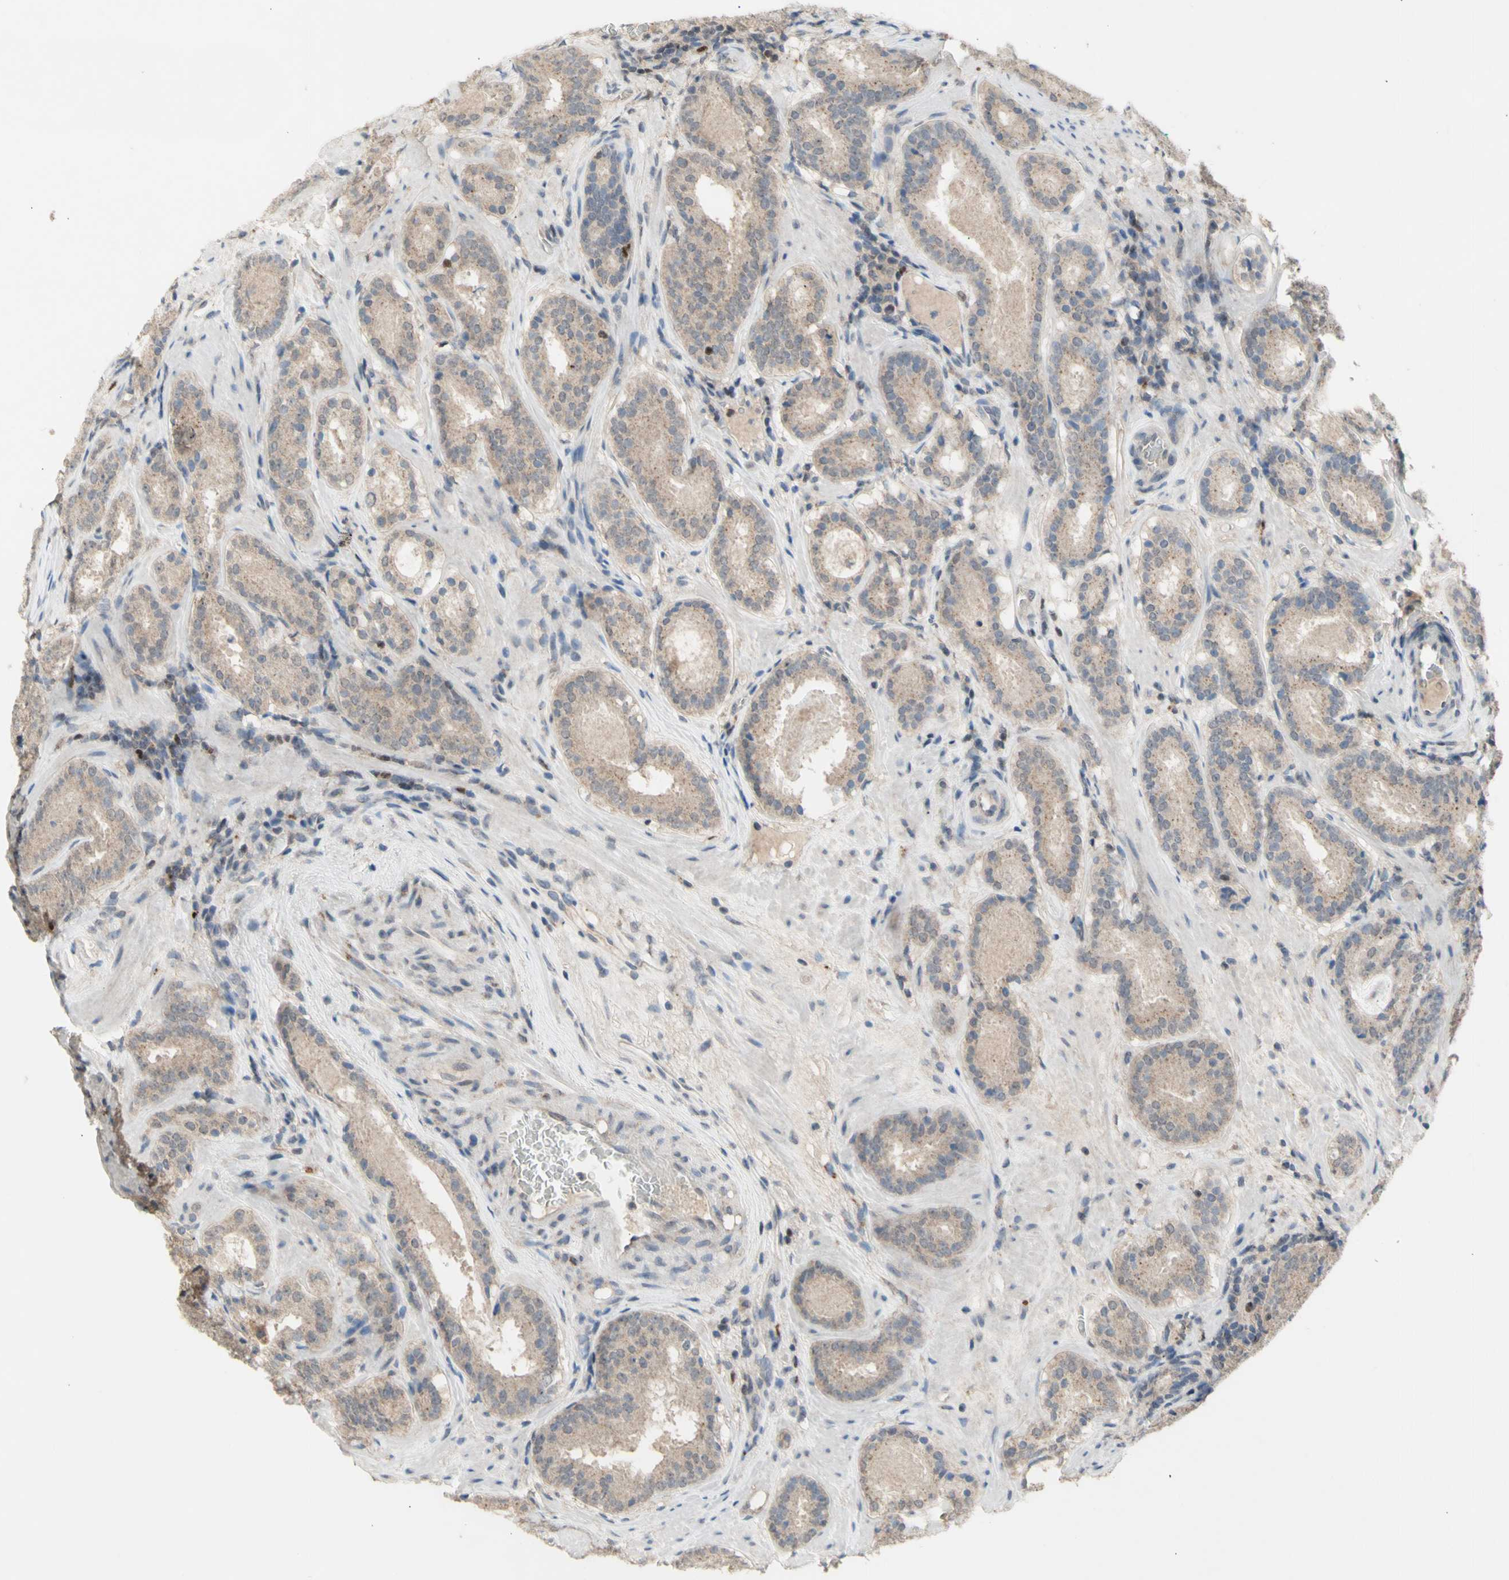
{"staining": {"intensity": "weak", "quantity": ">75%", "location": "cytoplasmic/membranous"}, "tissue": "prostate cancer", "cell_type": "Tumor cells", "image_type": "cancer", "snomed": [{"axis": "morphology", "description": "Adenocarcinoma, Low grade"}, {"axis": "topography", "description": "Prostate"}], "caption": "Protein staining demonstrates weak cytoplasmic/membranous expression in about >75% of tumor cells in low-grade adenocarcinoma (prostate).", "gene": "NLRP1", "patient": {"sex": "male", "age": 69}}